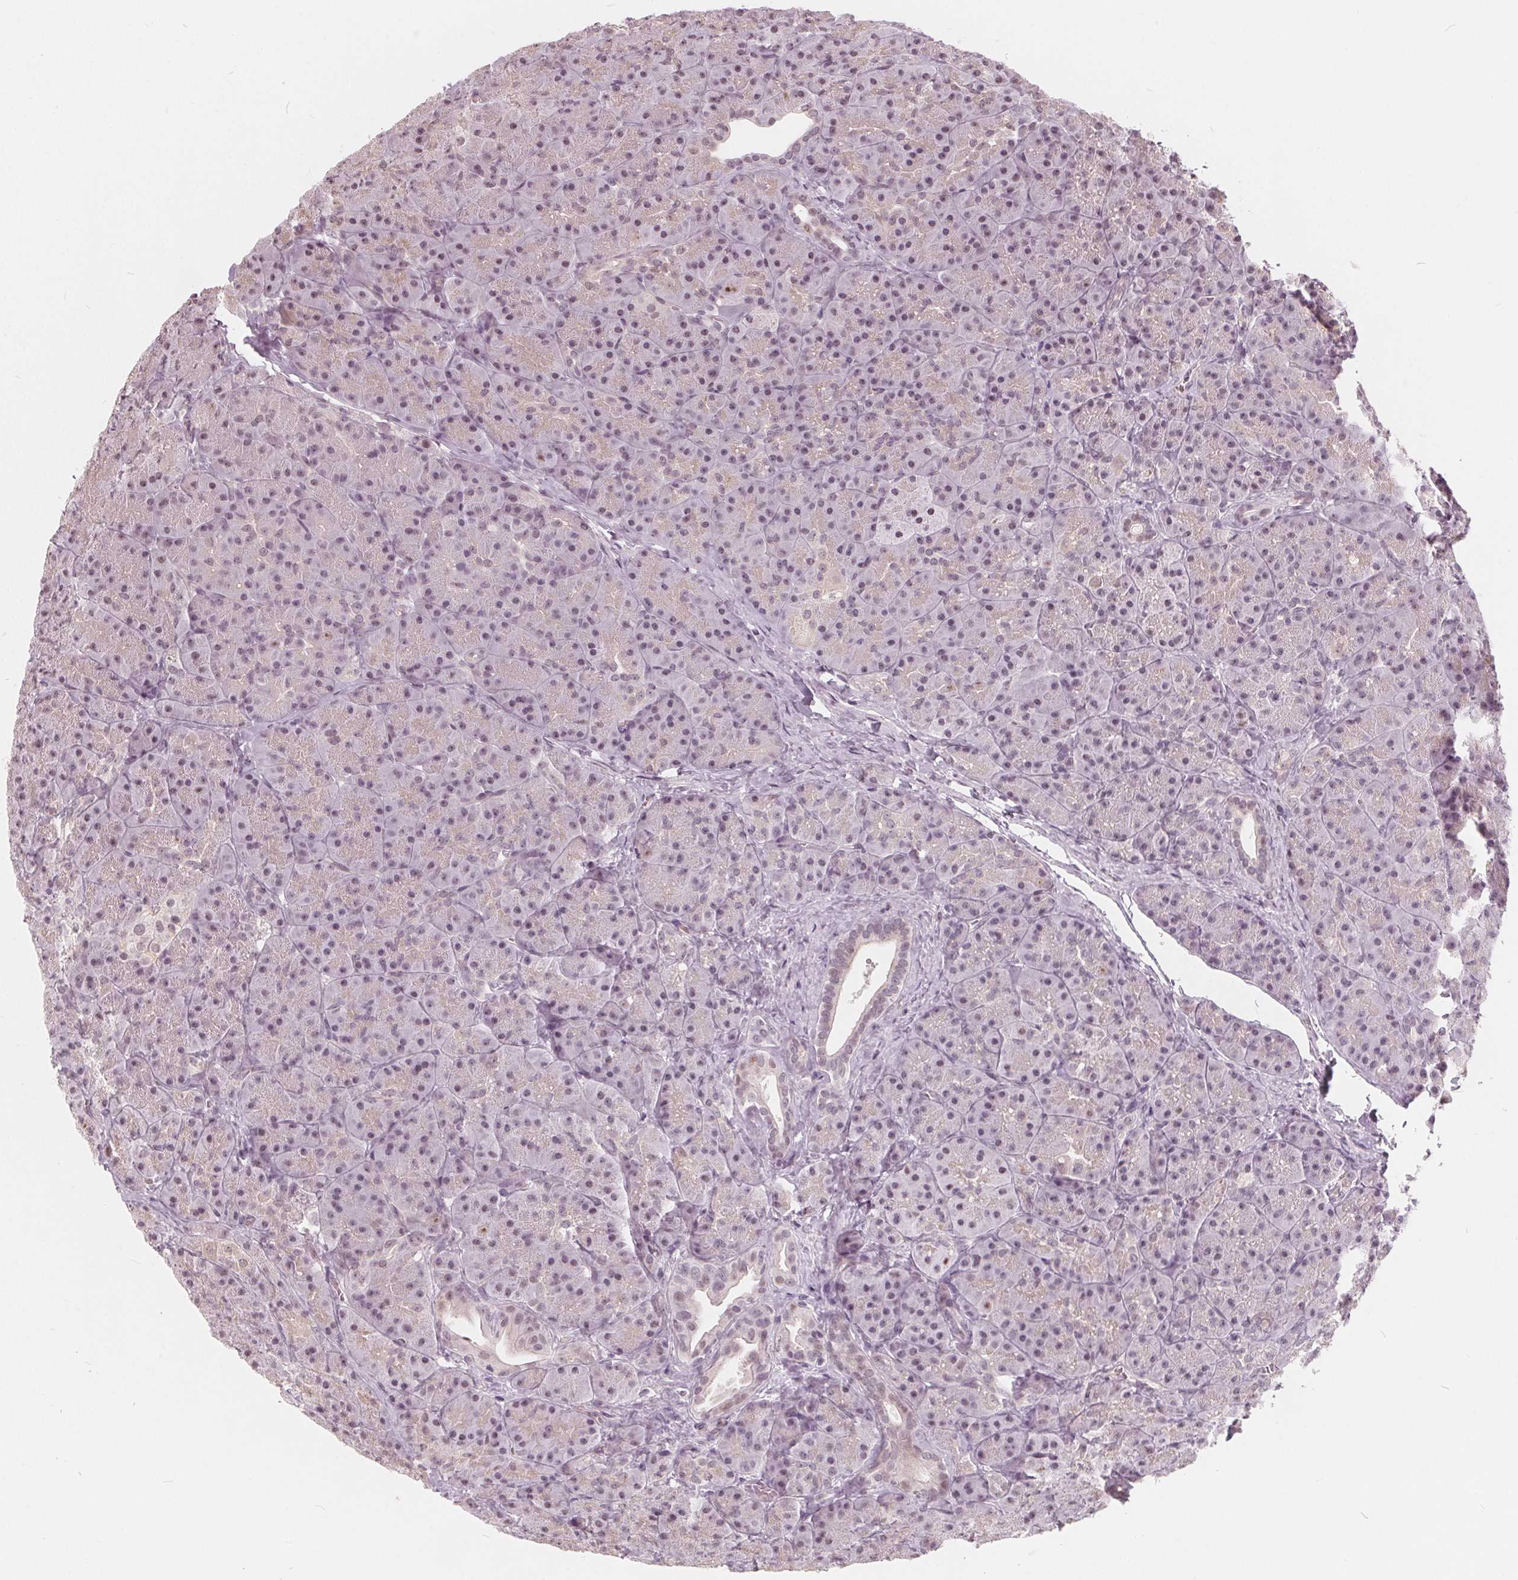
{"staining": {"intensity": "weak", "quantity": "25%-75%", "location": "nuclear"}, "tissue": "pancreas", "cell_type": "Exocrine glandular cells", "image_type": "normal", "snomed": [{"axis": "morphology", "description": "Normal tissue, NOS"}, {"axis": "topography", "description": "Pancreas"}], "caption": "Benign pancreas was stained to show a protein in brown. There is low levels of weak nuclear staining in about 25%-75% of exocrine glandular cells. The staining was performed using DAB, with brown indicating positive protein expression. Nuclei are stained blue with hematoxylin.", "gene": "NUP210L", "patient": {"sex": "male", "age": 57}}